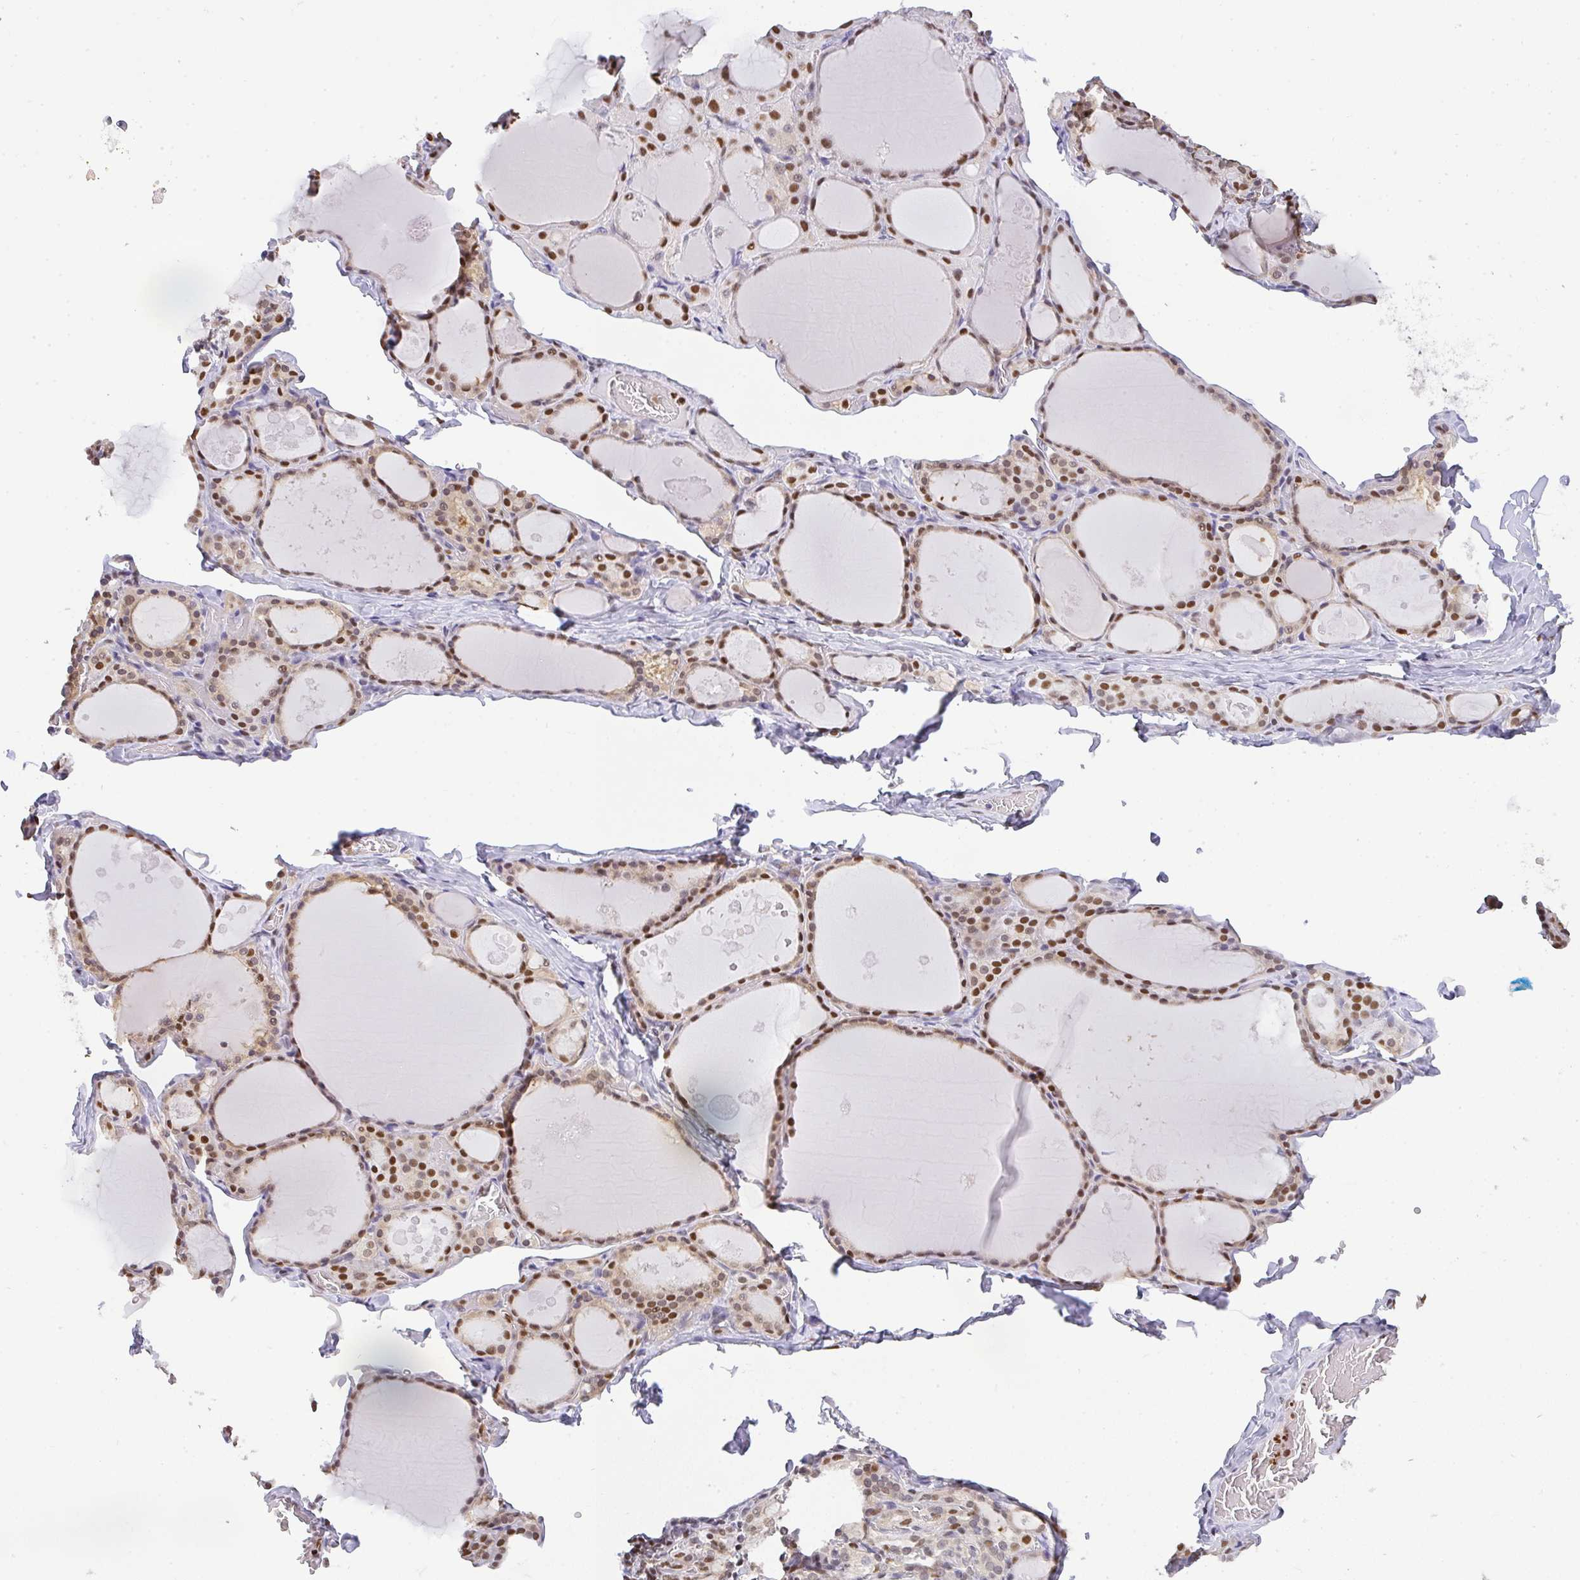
{"staining": {"intensity": "strong", "quantity": ">75%", "location": "nuclear"}, "tissue": "thyroid gland", "cell_type": "Glandular cells", "image_type": "normal", "snomed": [{"axis": "morphology", "description": "Normal tissue, NOS"}, {"axis": "topography", "description": "Thyroid gland"}], "caption": "Thyroid gland stained with a brown dye displays strong nuclear positive positivity in about >75% of glandular cells.", "gene": "BBX", "patient": {"sex": "male", "age": 56}}